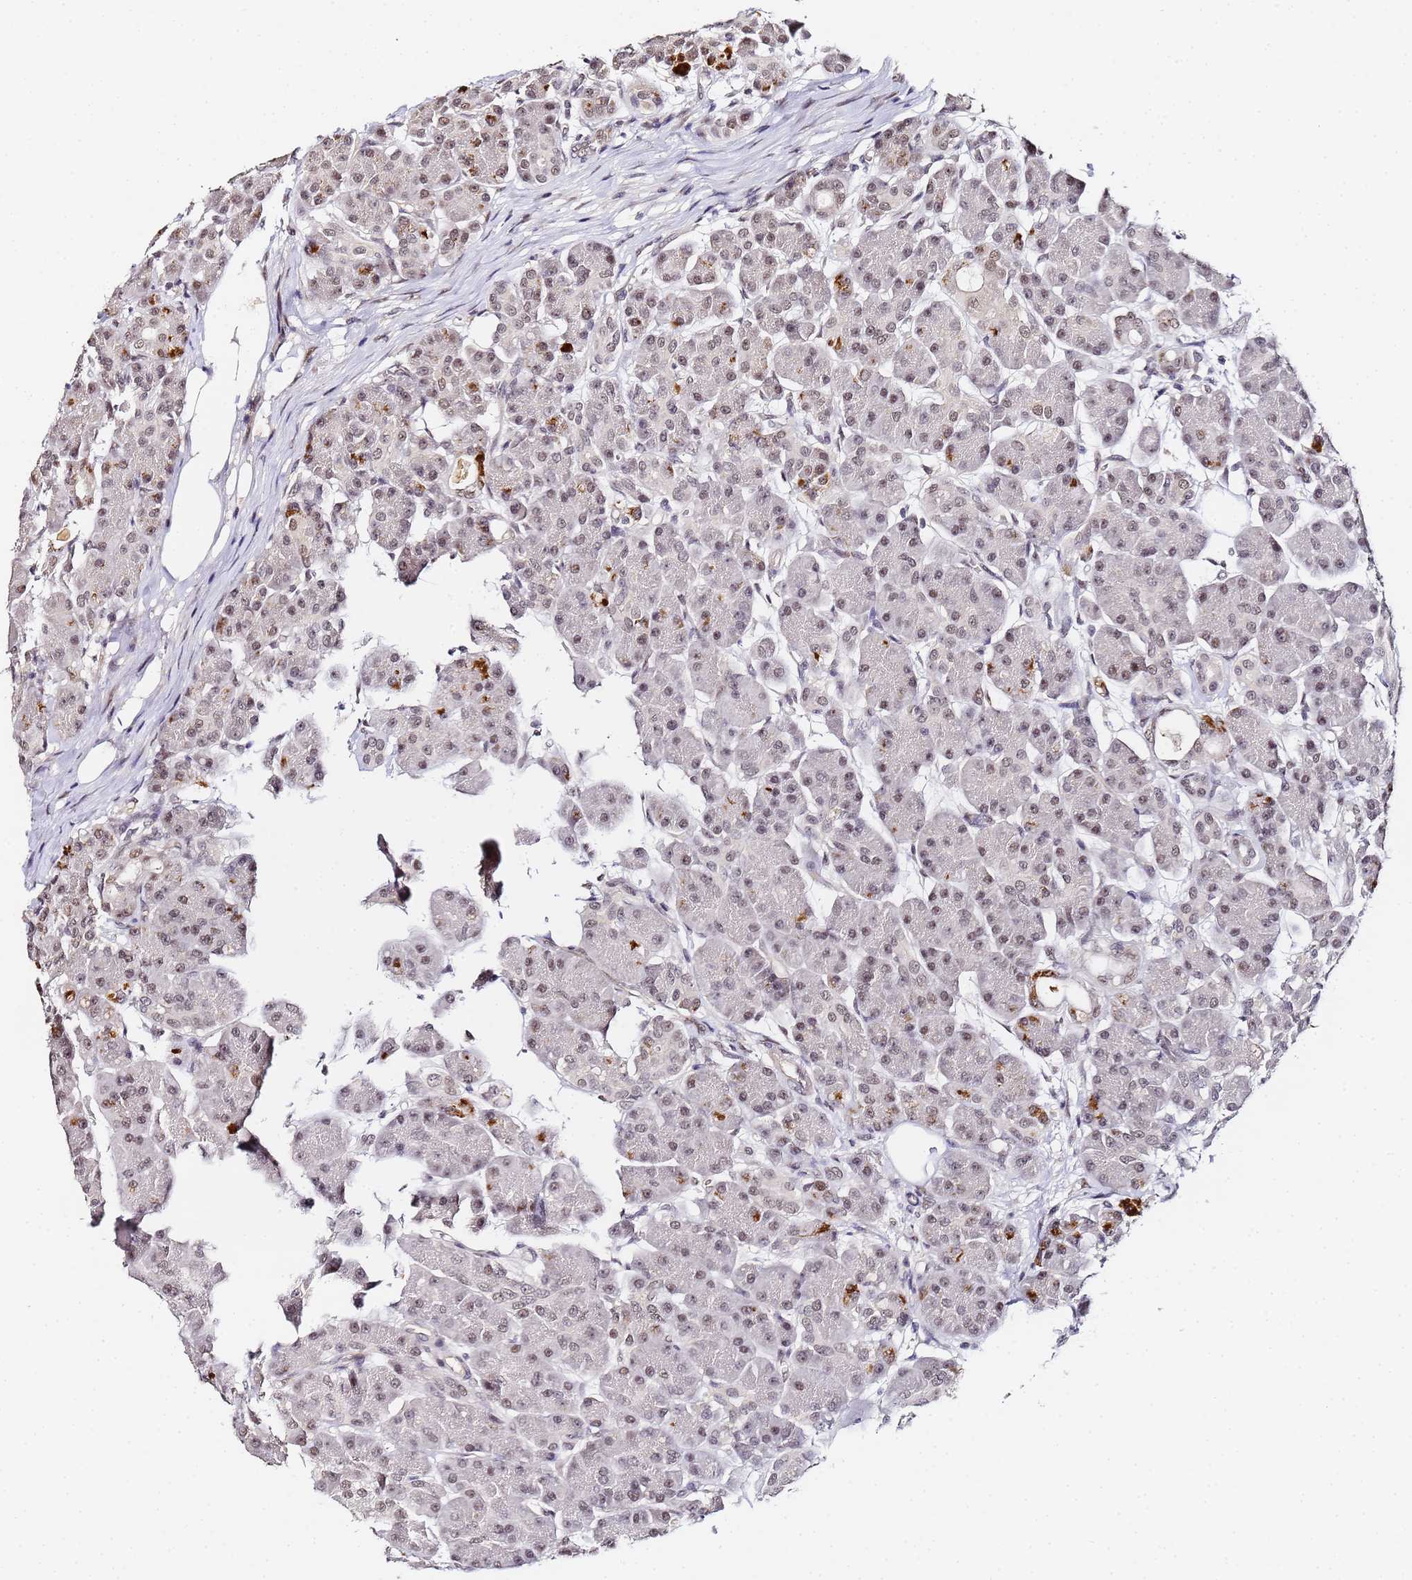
{"staining": {"intensity": "weak", "quantity": "25%-75%", "location": "nuclear"}, "tissue": "pancreas", "cell_type": "Exocrine glandular cells", "image_type": "normal", "snomed": [{"axis": "morphology", "description": "Normal tissue, NOS"}, {"axis": "topography", "description": "Pancreas"}], "caption": "Pancreas stained with a protein marker displays weak staining in exocrine glandular cells.", "gene": "LSM3", "patient": {"sex": "male", "age": 63}}